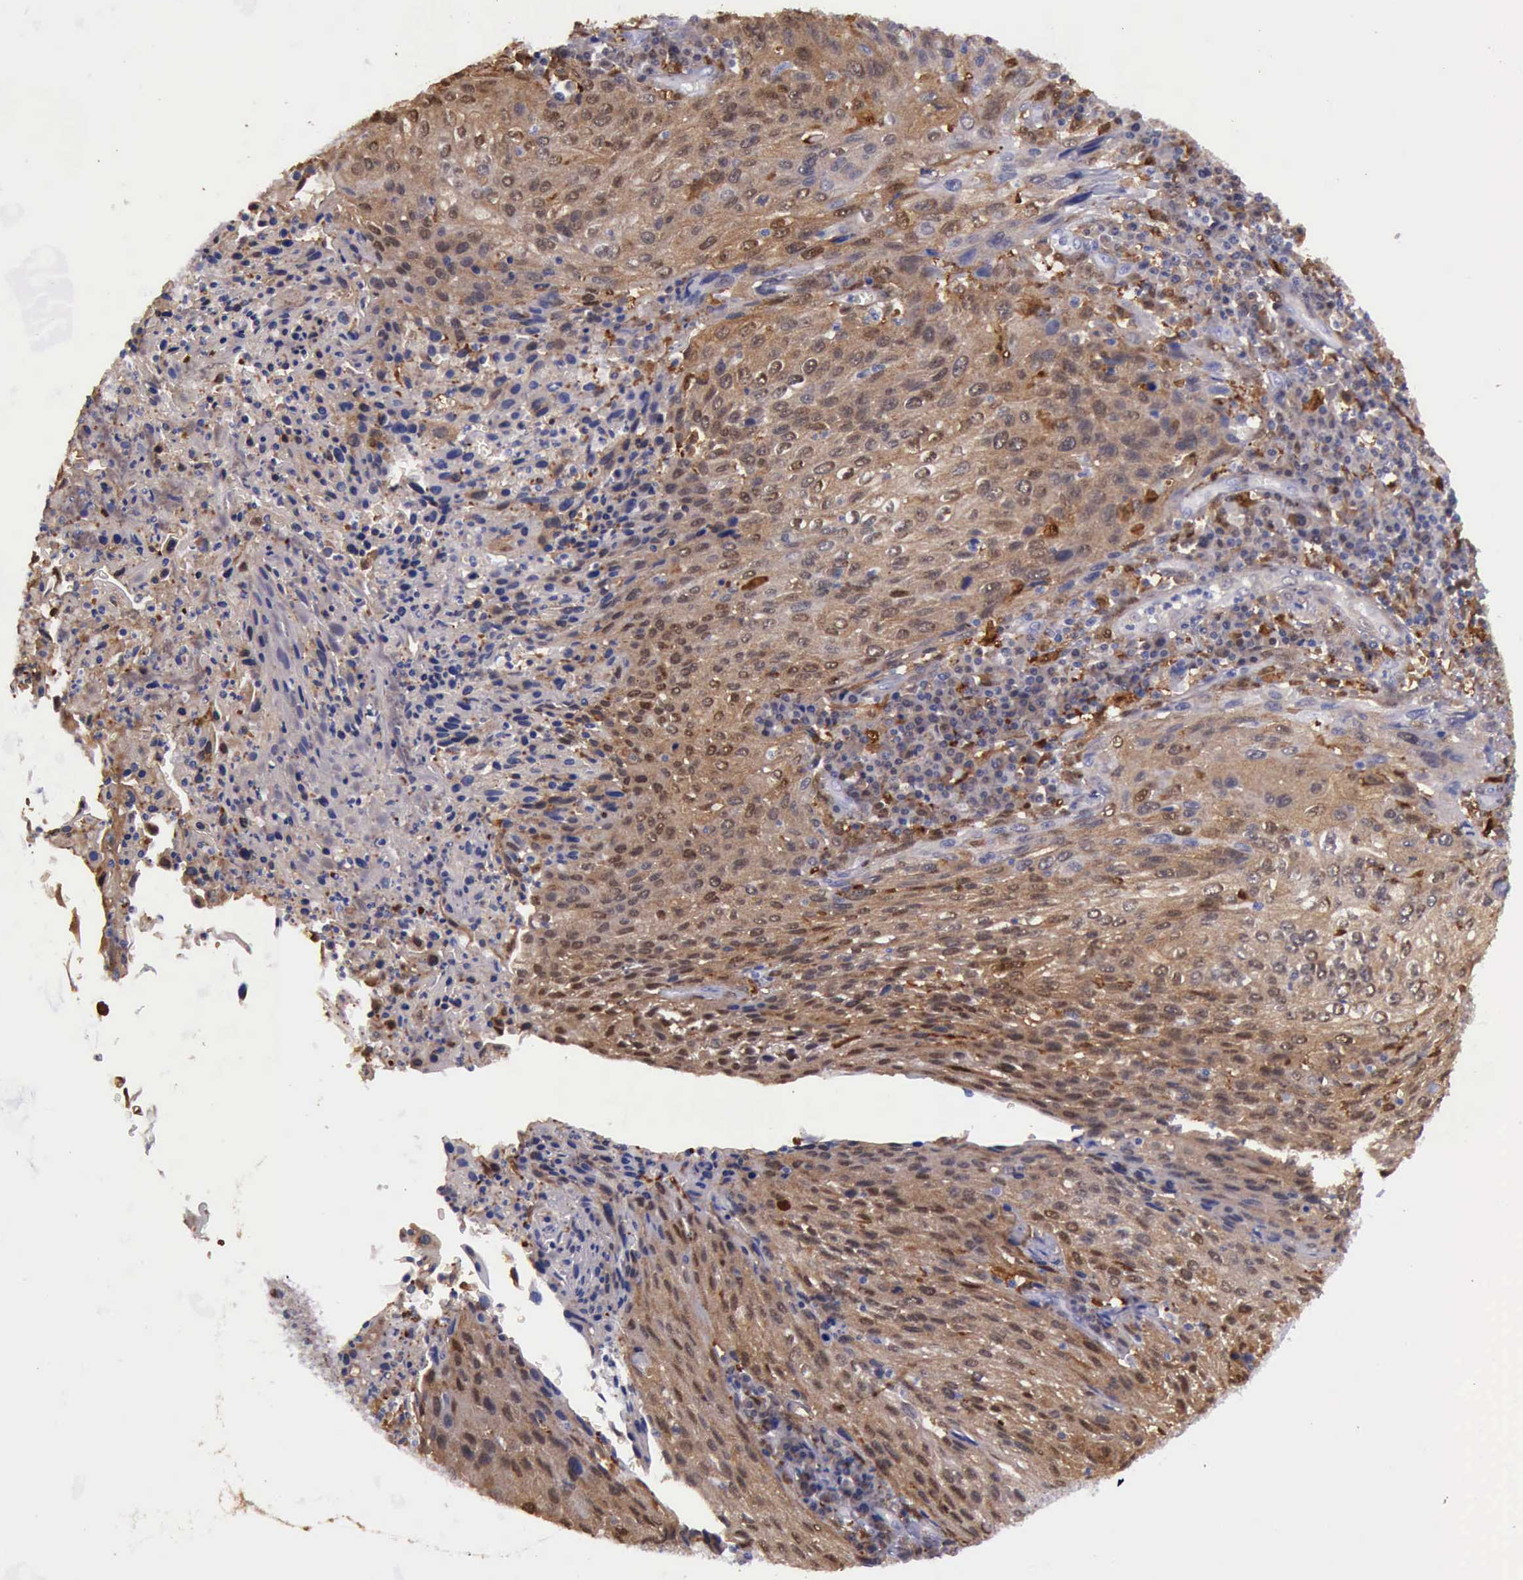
{"staining": {"intensity": "moderate", "quantity": "25%-75%", "location": "cytoplasmic/membranous,nuclear"}, "tissue": "cervical cancer", "cell_type": "Tumor cells", "image_type": "cancer", "snomed": [{"axis": "morphology", "description": "Squamous cell carcinoma, NOS"}, {"axis": "topography", "description": "Cervix"}], "caption": "A histopathology image showing moderate cytoplasmic/membranous and nuclear positivity in approximately 25%-75% of tumor cells in cervical cancer, as visualized by brown immunohistochemical staining.", "gene": "TYMP", "patient": {"sex": "female", "age": 32}}